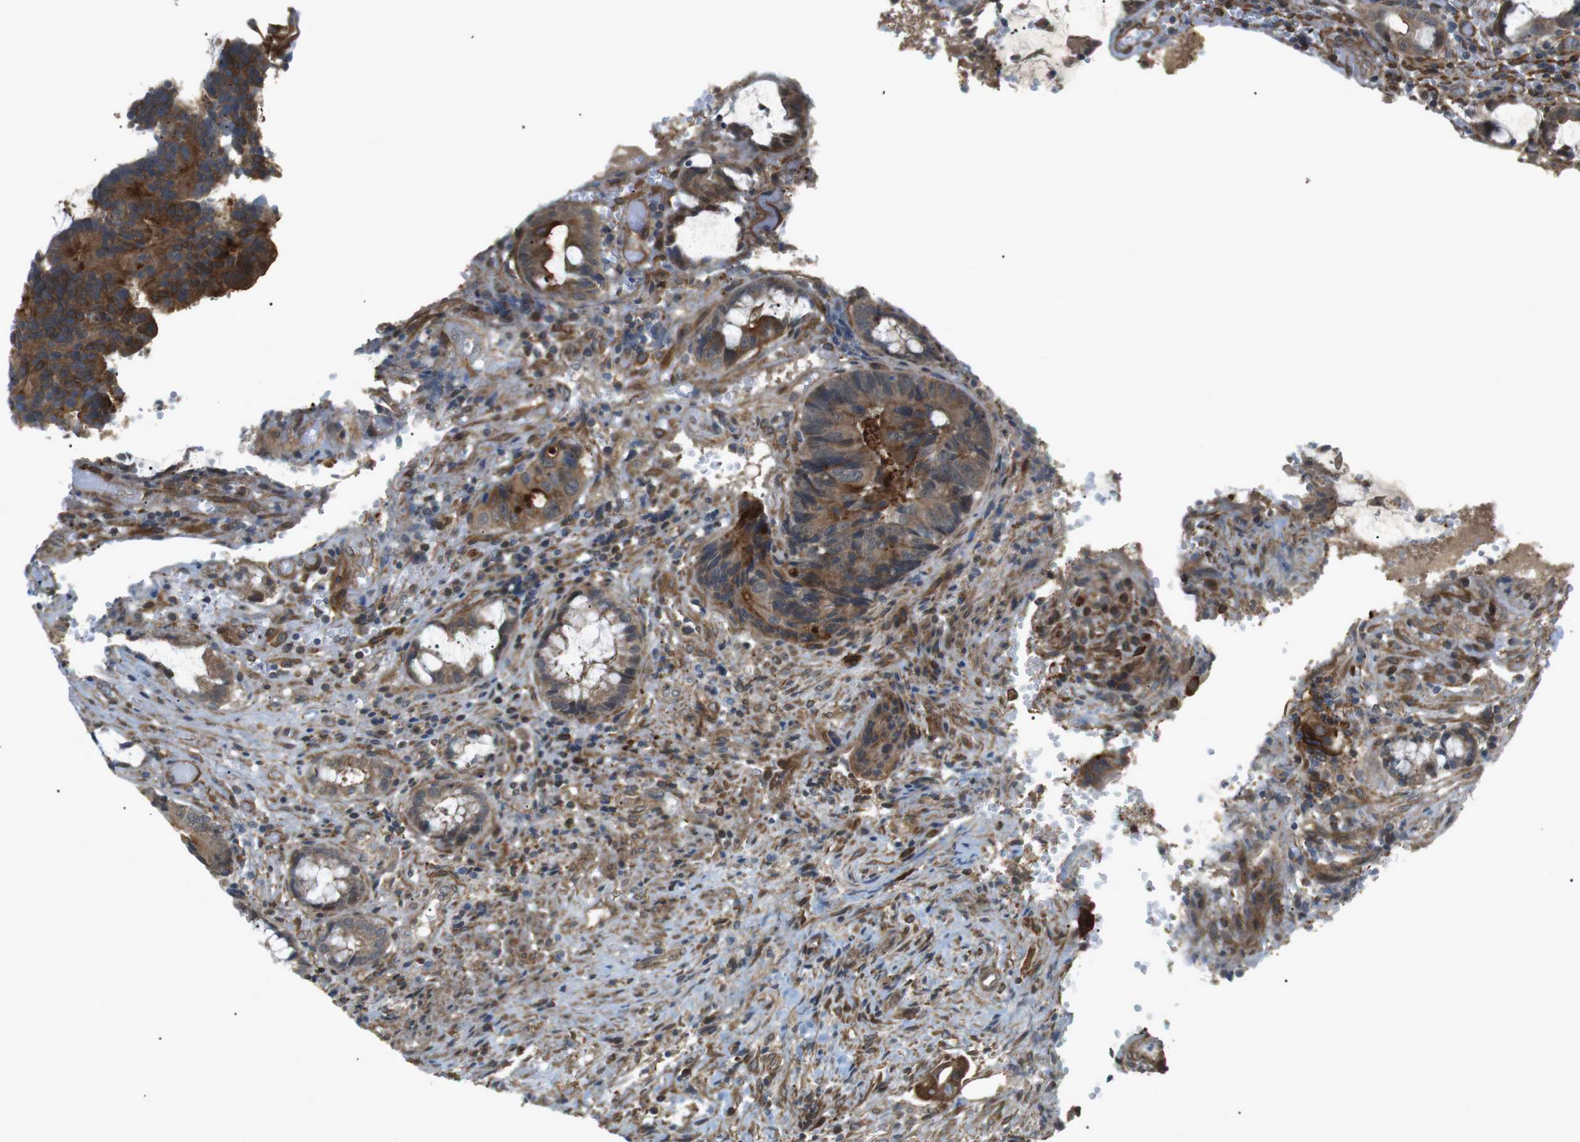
{"staining": {"intensity": "moderate", "quantity": ">75%", "location": "cytoplasmic/membranous"}, "tissue": "colorectal cancer", "cell_type": "Tumor cells", "image_type": "cancer", "snomed": [{"axis": "morphology", "description": "Adenocarcinoma, NOS"}, {"axis": "topography", "description": "Colon"}], "caption": "A medium amount of moderate cytoplasmic/membranous staining is appreciated in approximately >75% of tumor cells in colorectal cancer tissue.", "gene": "KANK2", "patient": {"sex": "female", "age": 57}}